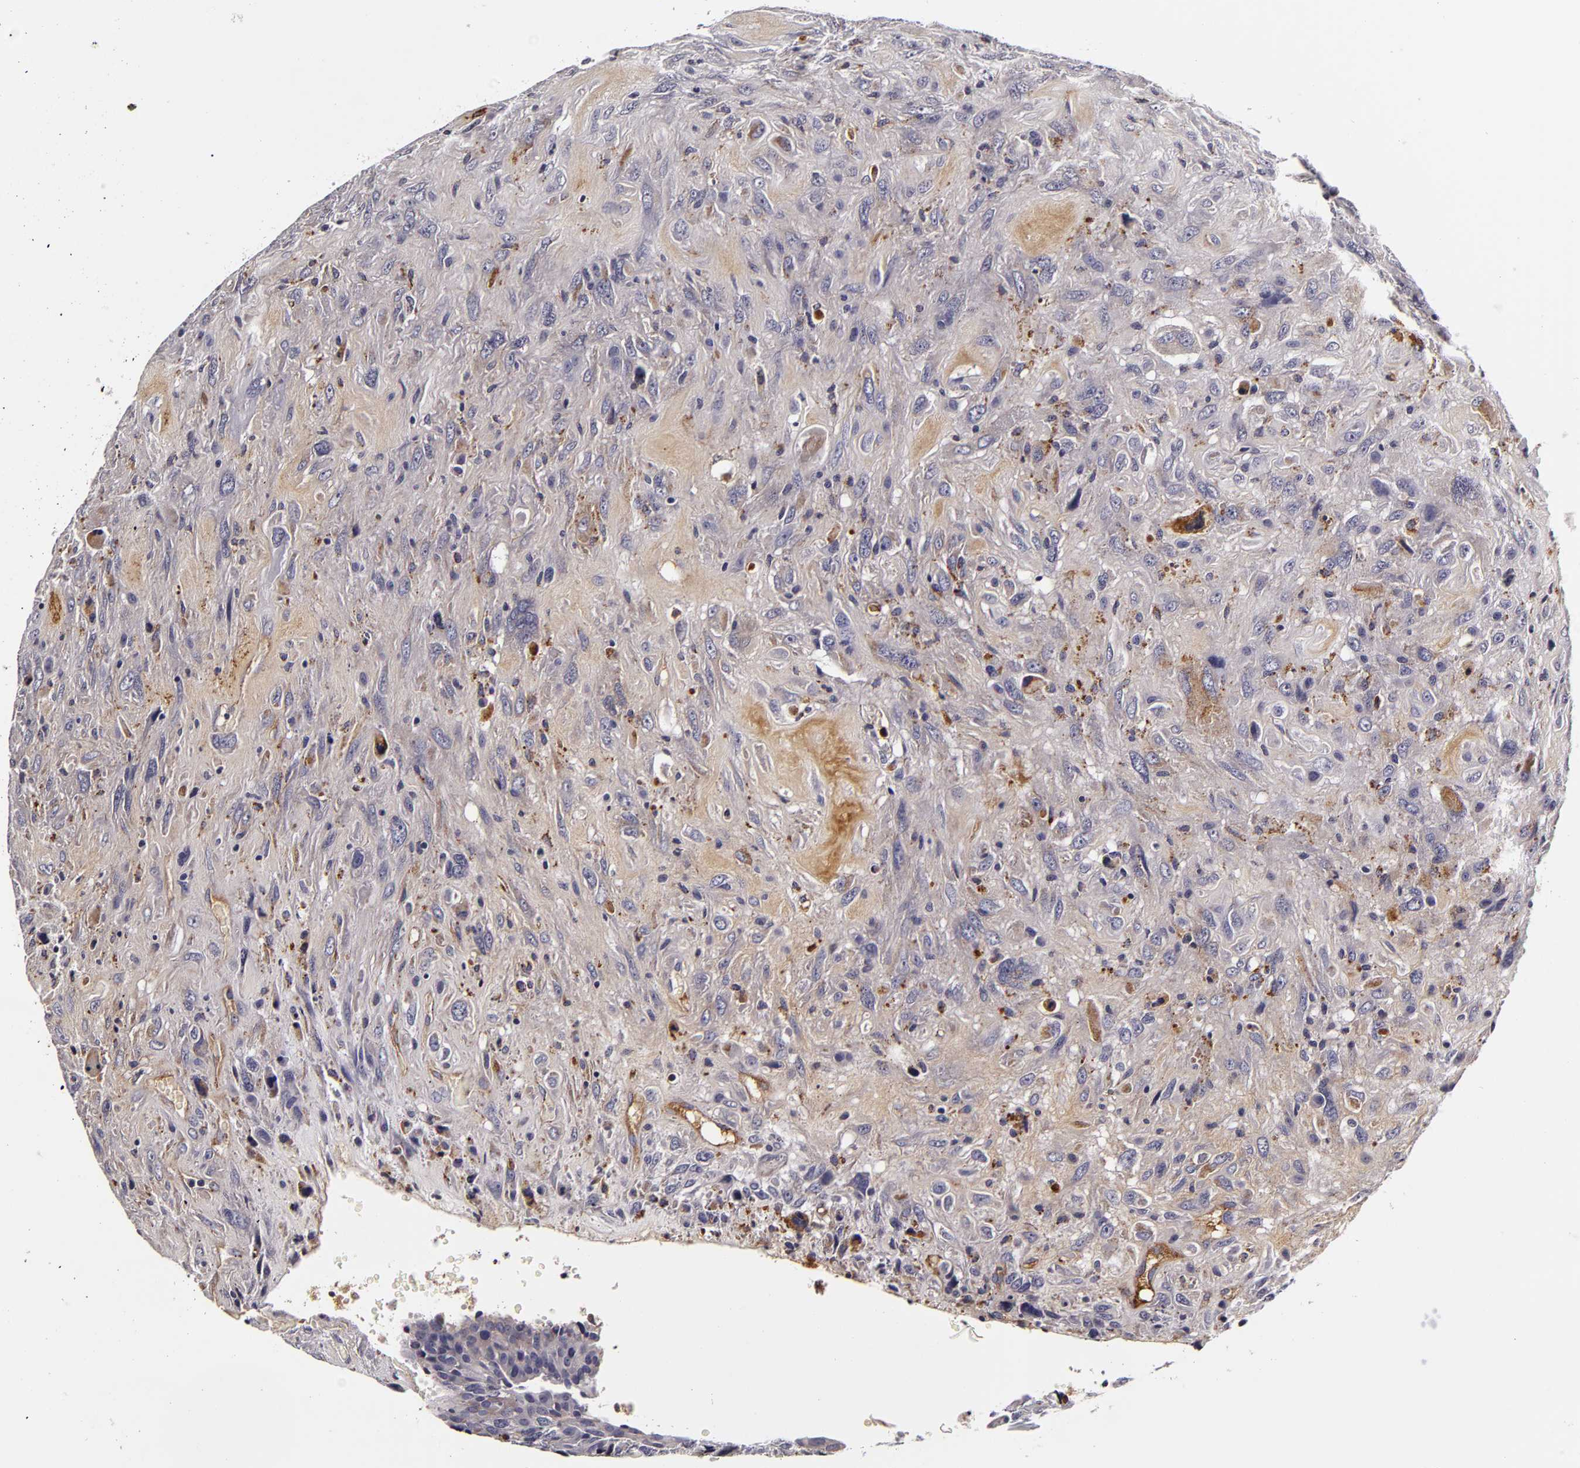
{"staining": {"intensity": "negative", "quantity": "none", "location": "none"}, "tissue": "breast cancer", "cell_type": "Tumor cells", "image_type": "cancer", "snomed": [{"axis": "morphology", "description": "Neoplasm, malignant, NOS"}, {"axis": "topography", "description": "Breast"}], "caption": "Protein analysis of breast cancer demonstrates no significant positivity in tumor cells.", "gene": "LGALS3BP", "patient": {"sex": "female", "age": 50}}